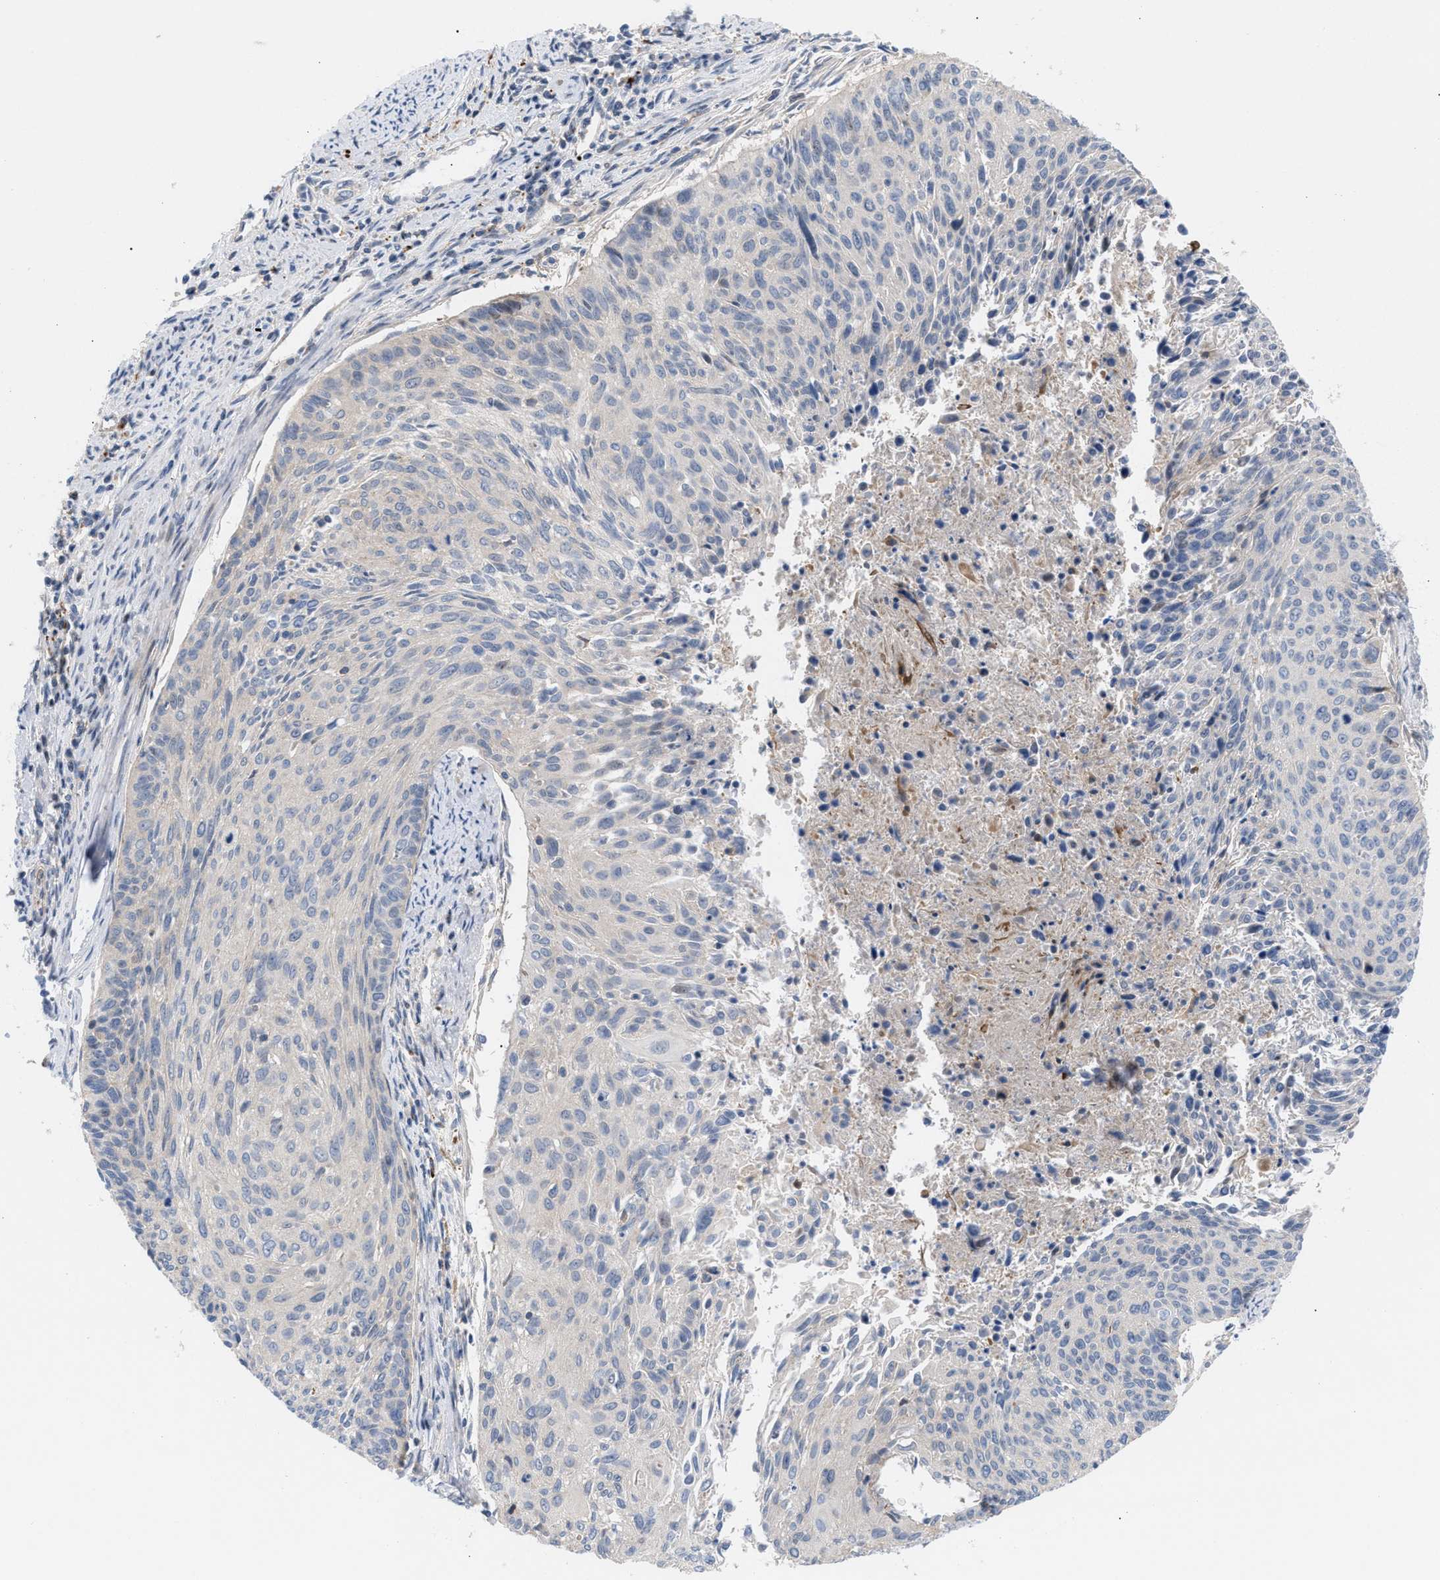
{"staining": {"intensity": "negative", "quantity": "none", "location": "none"}, "tissue": "cervical cancer", "cell_type": "Tumor cells", "image_type": "cancer", "snomed": [{"axis": "morphology", "description": "Squamous cell carcinoma, NOS"}, {"axis": "topography", "description": "Cervix"}], "caption": "IHC micrograph of neoplastic tissue: cervical squamous cell carcinoma stained with DAB (3,3'-diaminobenzidine) demonstrates no significant protein expression in tumor cells. (Brightfield microscopy of DAB immunohistochemistry (IHC) at high magnification).", "gene": "MBTD1", "patient": {"sex": "female", "age": 55}}